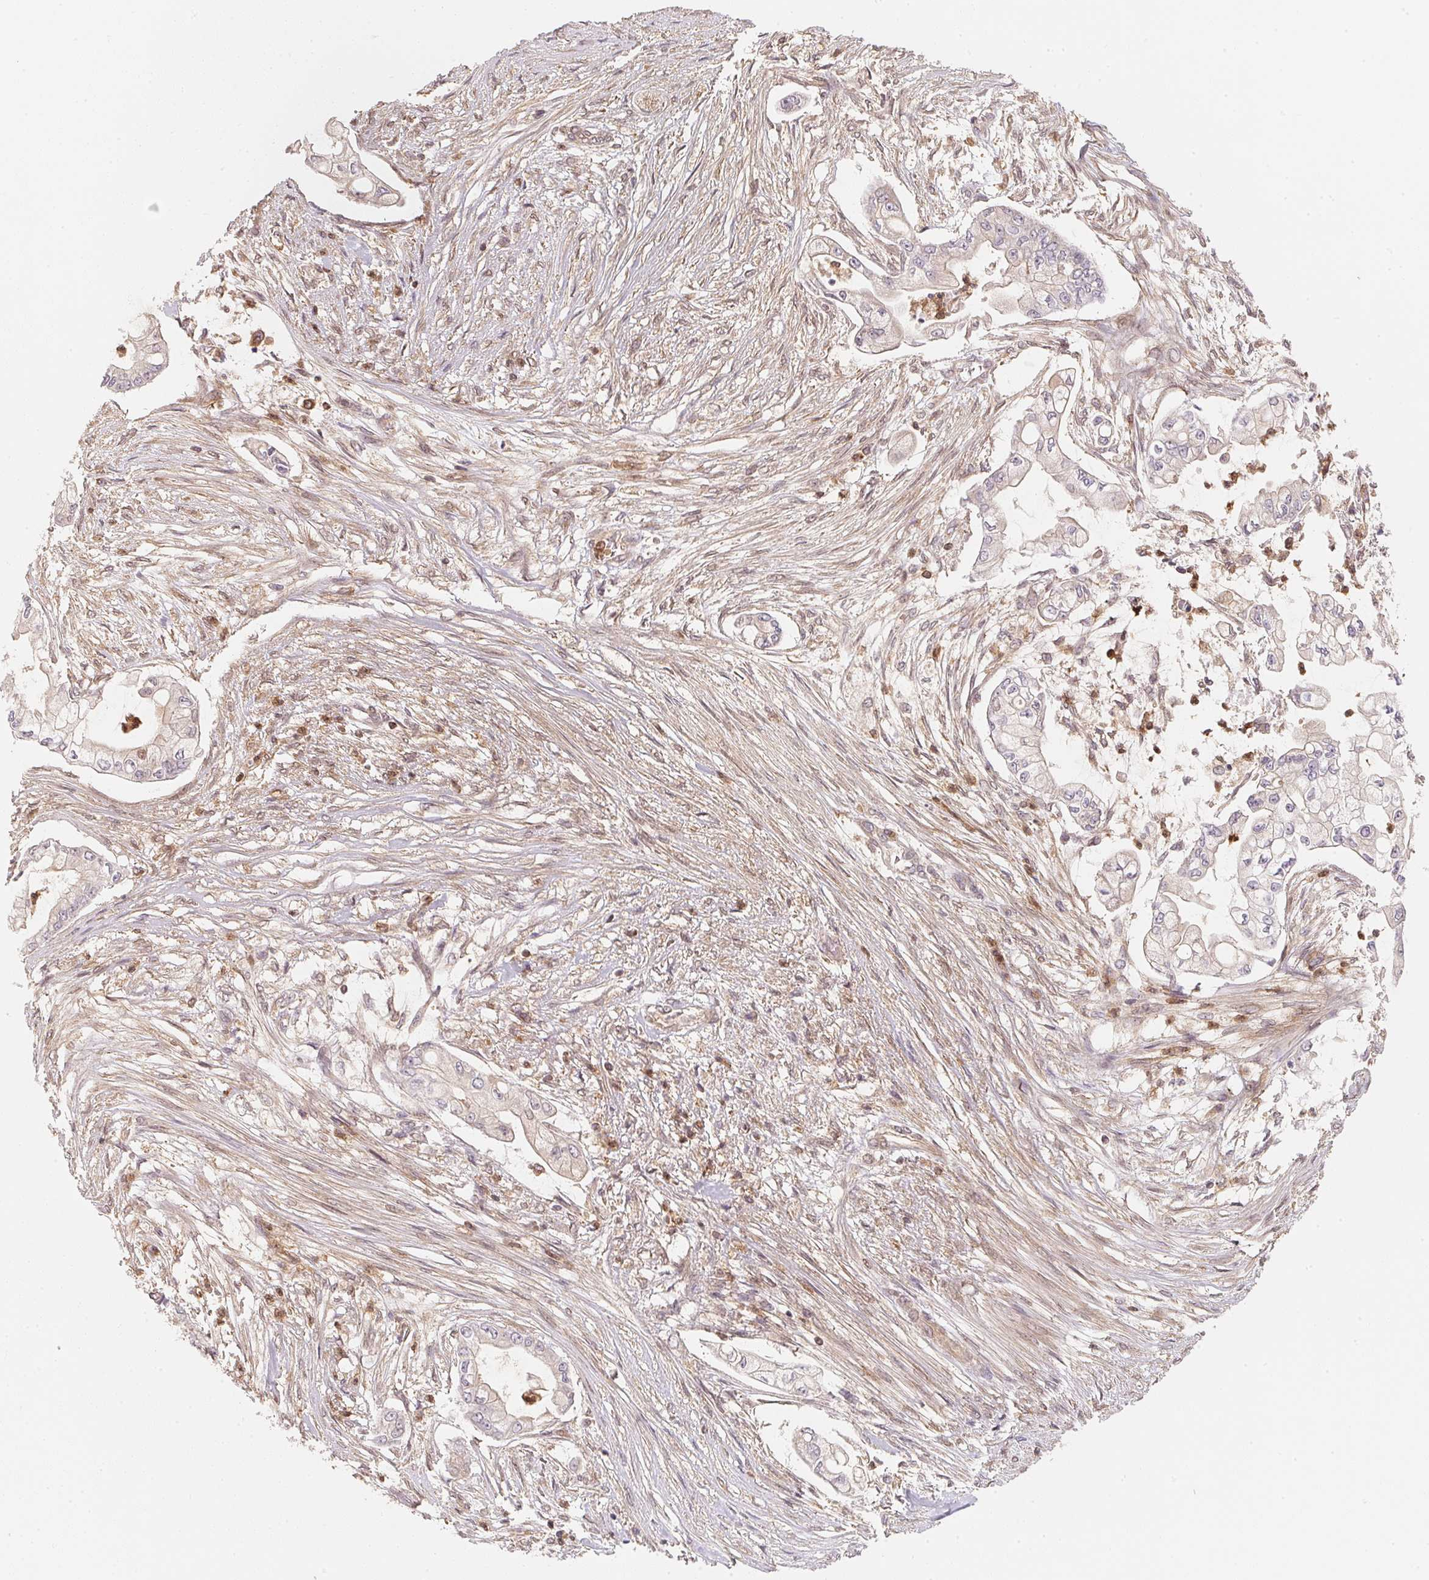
{"staining": {"intensity": "negative", "quantity": "none", "location": "none"}, "tissue": "pancreatic cancer", "cell_type": "Tumor cells", "image_type": "cancer", "snomed": [{"axis": "morphology", "description": "Adenocarcinoma, NOS"}, {"axis": "topography", "description": "Pancreas"}], "caption": "Immunohistochemistry histopathology image of neoplastic tissue: pancreatic adenocarcinoma stained with DAB (3,3'-diaminobenzidine) shows no significant protein expression in tumor cells.", "gene": "ANKRD13A", "patient": {"sex": "female", "age": 69}}